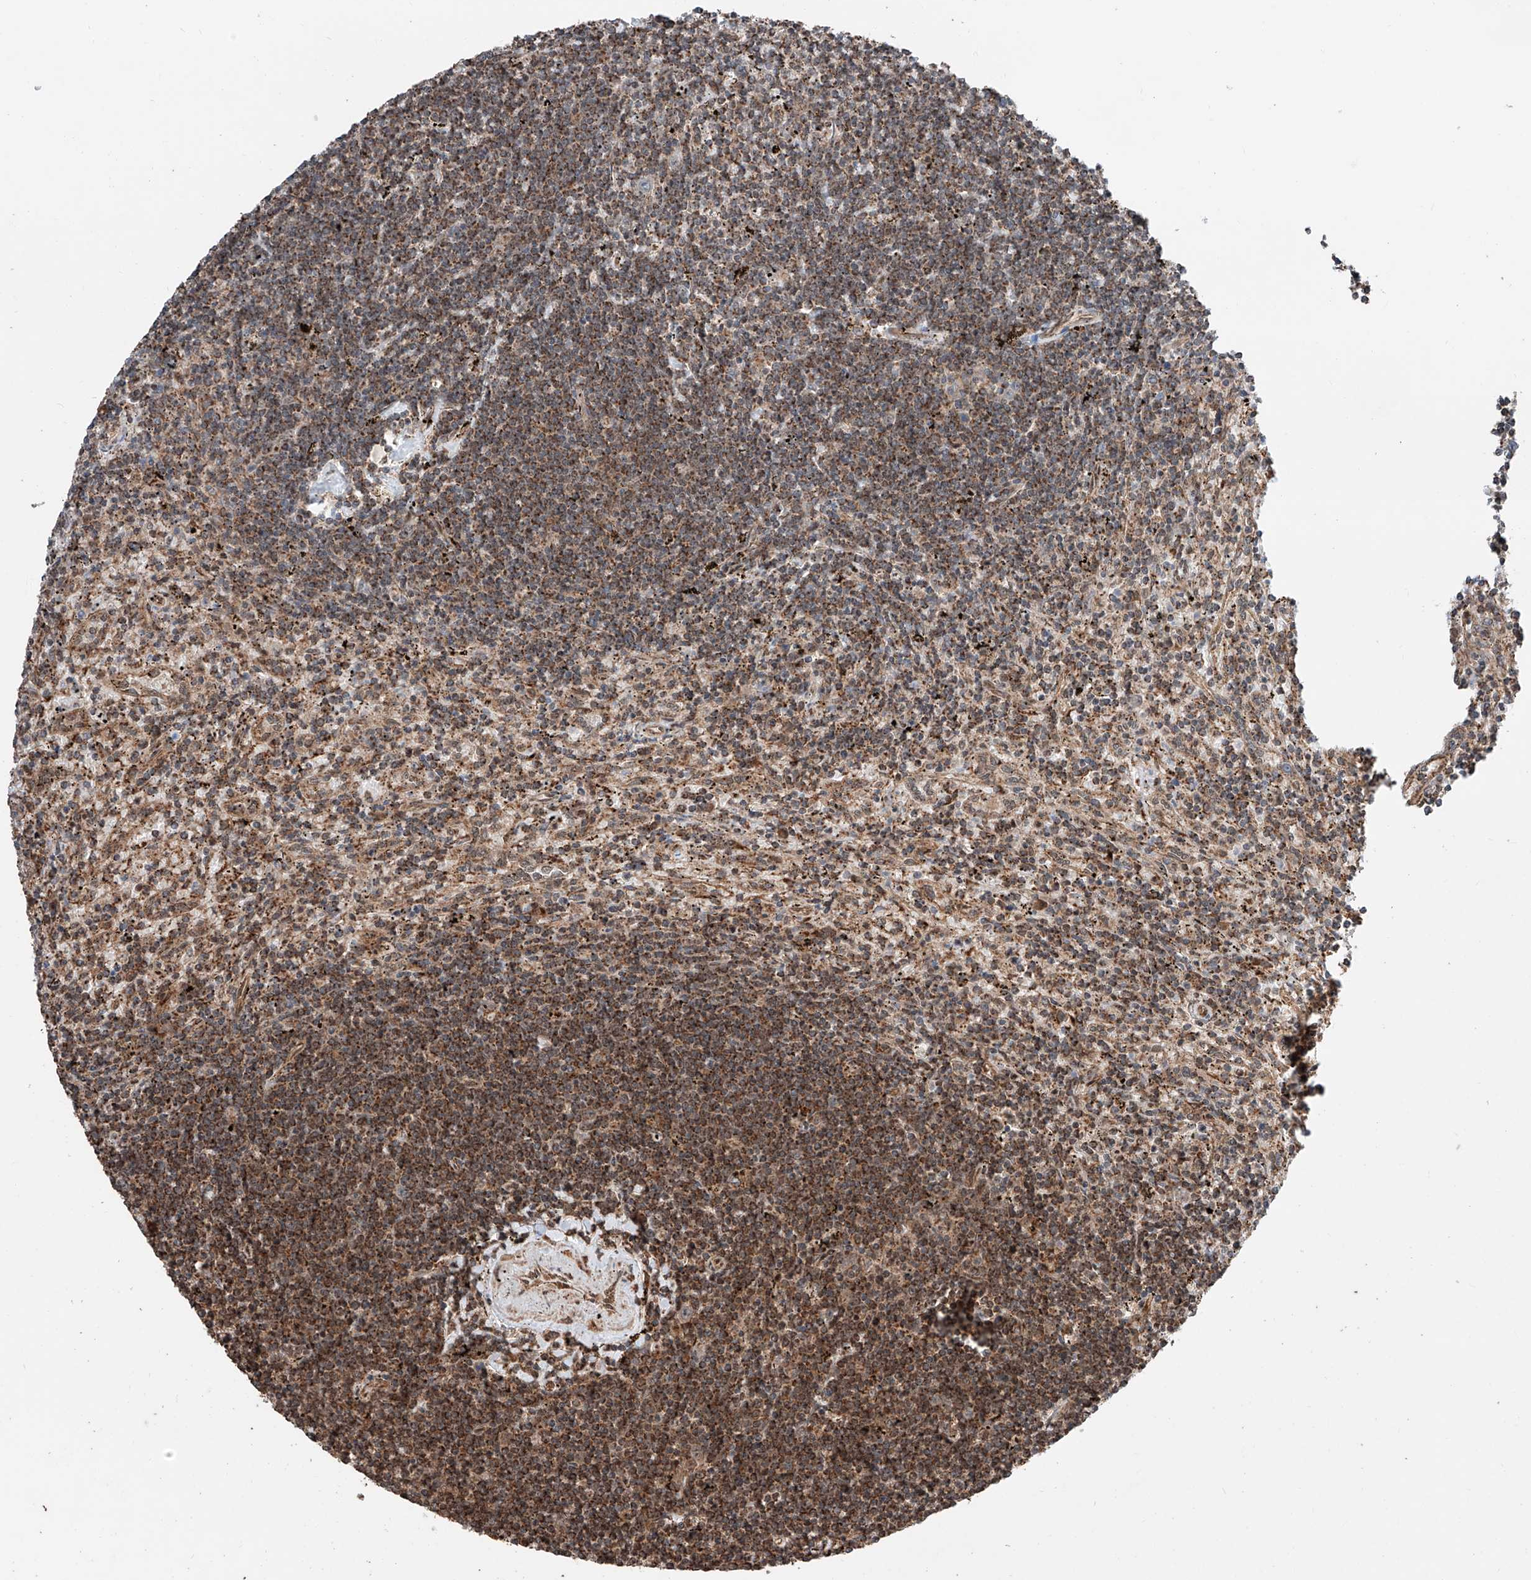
{"staining": {"intensity": "strong", "quantity": "25%-75%", "location": "cytoplasmic/membranous"}, "tissue": "lymphoma", "cell_type": "Tumor cells", "image_type": "cancer", "snomed": [{"axis": "morphology", "description": "Malignant lymphoma, non-Hodgkin's type, Low grade"}, {"axis": "topography", "description": "Spleen"}], "caption": "An IHC photomicrograph of tumor tissue is shown. Protein staining in brown shows strong cytoplasmic/membranous positivity in lymphoma within tumor cells.", "gene": "ZNF445", "patient": {"sex": "male", "age": 76}}